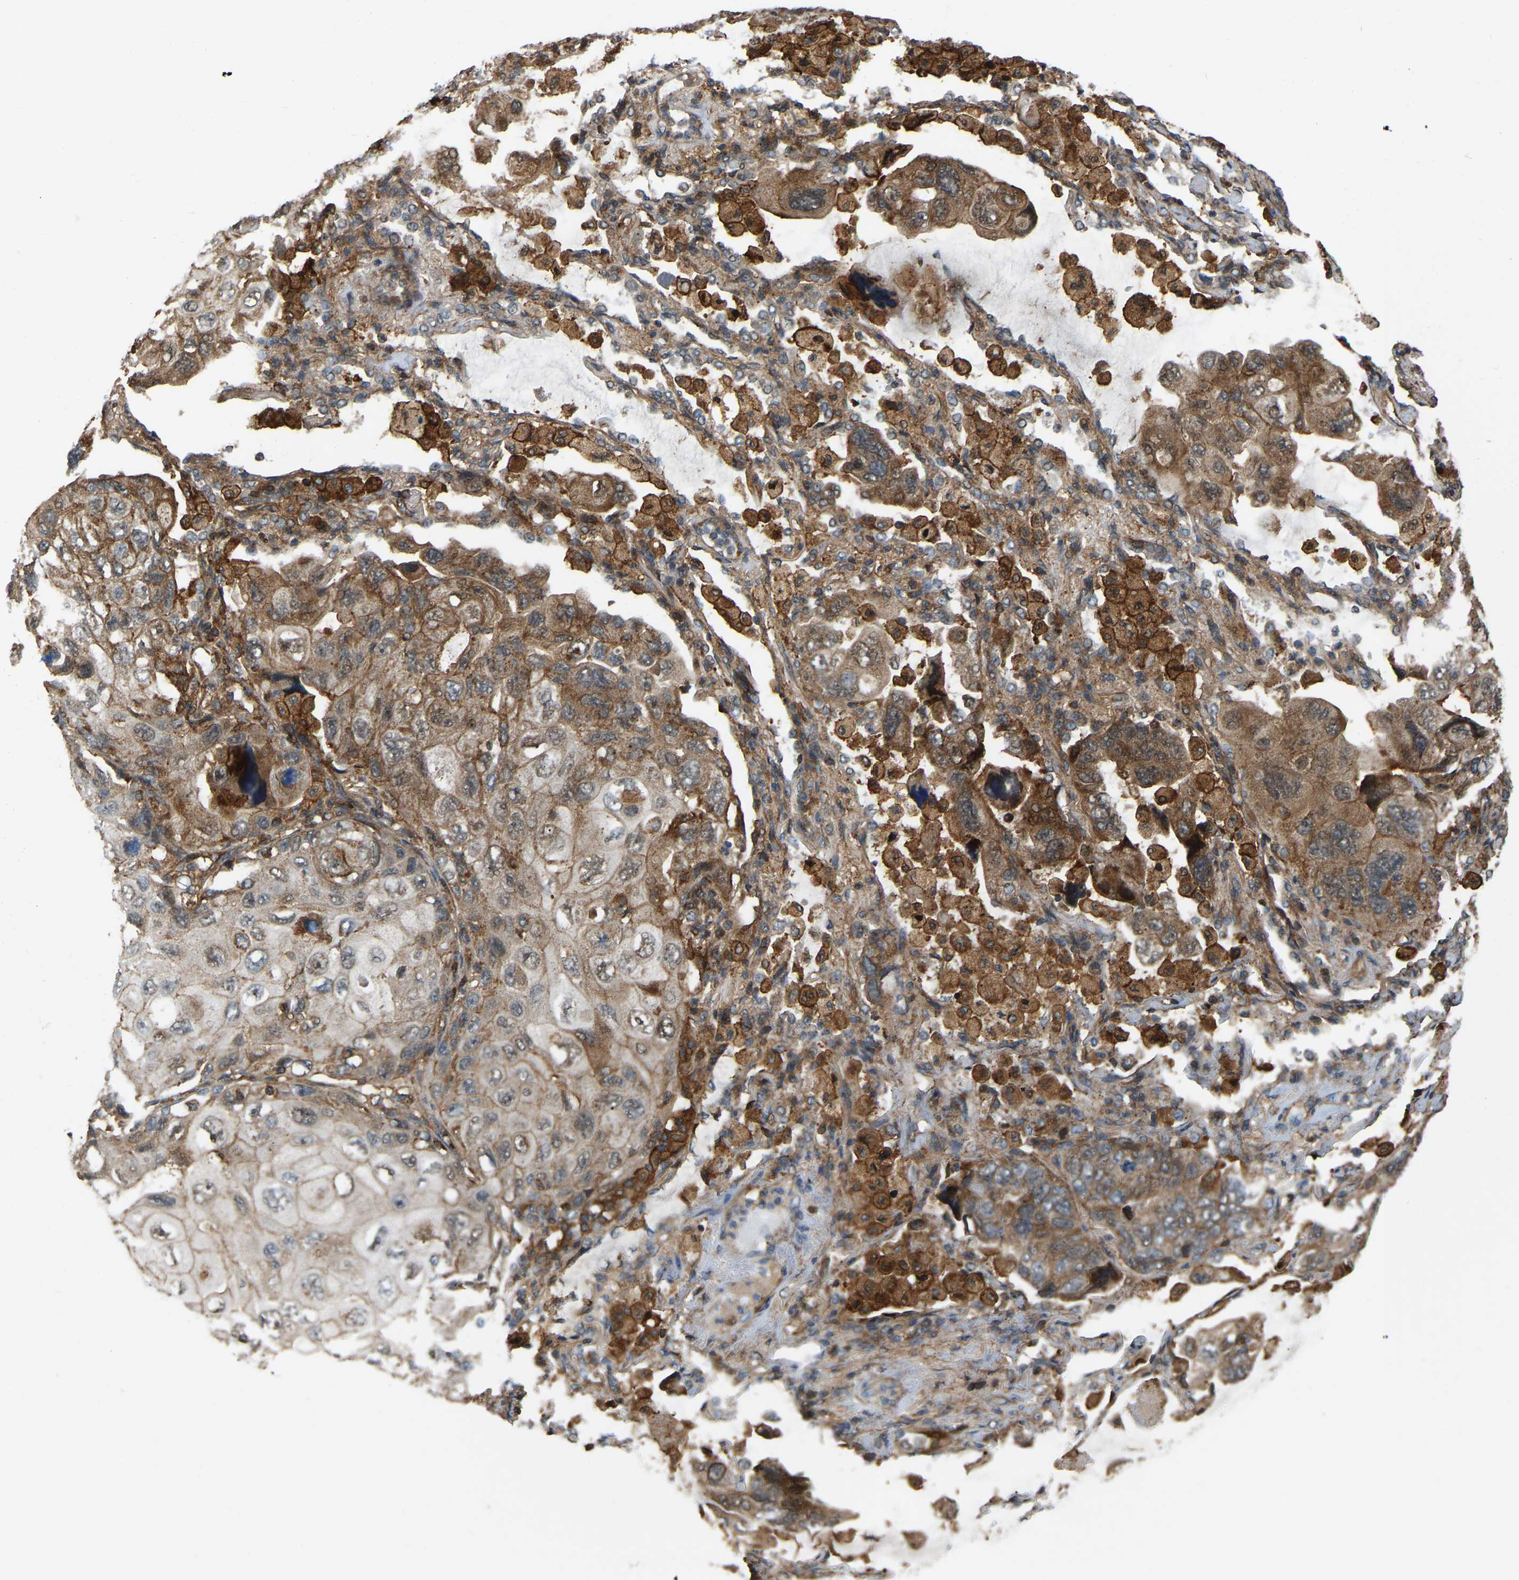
{"staining": {"intensity": "moderate", "quantity": ">75%", "location": "cytoplasmic/membranous"}, "tissue": "lung cancer", "cell_type": "Tumor cells", "image_type": "cancer", "snomed": [{"axis": "morphology", "description": "Squamous cell carcinoma, NOS"}, {"axis": "topography", "description": "Lung"}], "caption": "High-power microscopy captured an immunohistochemistry (IHC) image of lung cancer, revealing moderate cytoplasmic/membranous expression in about >75% of tumor cells.", "gene": "SAMD9L", "patient": {"sex": "female", "age": 73}}